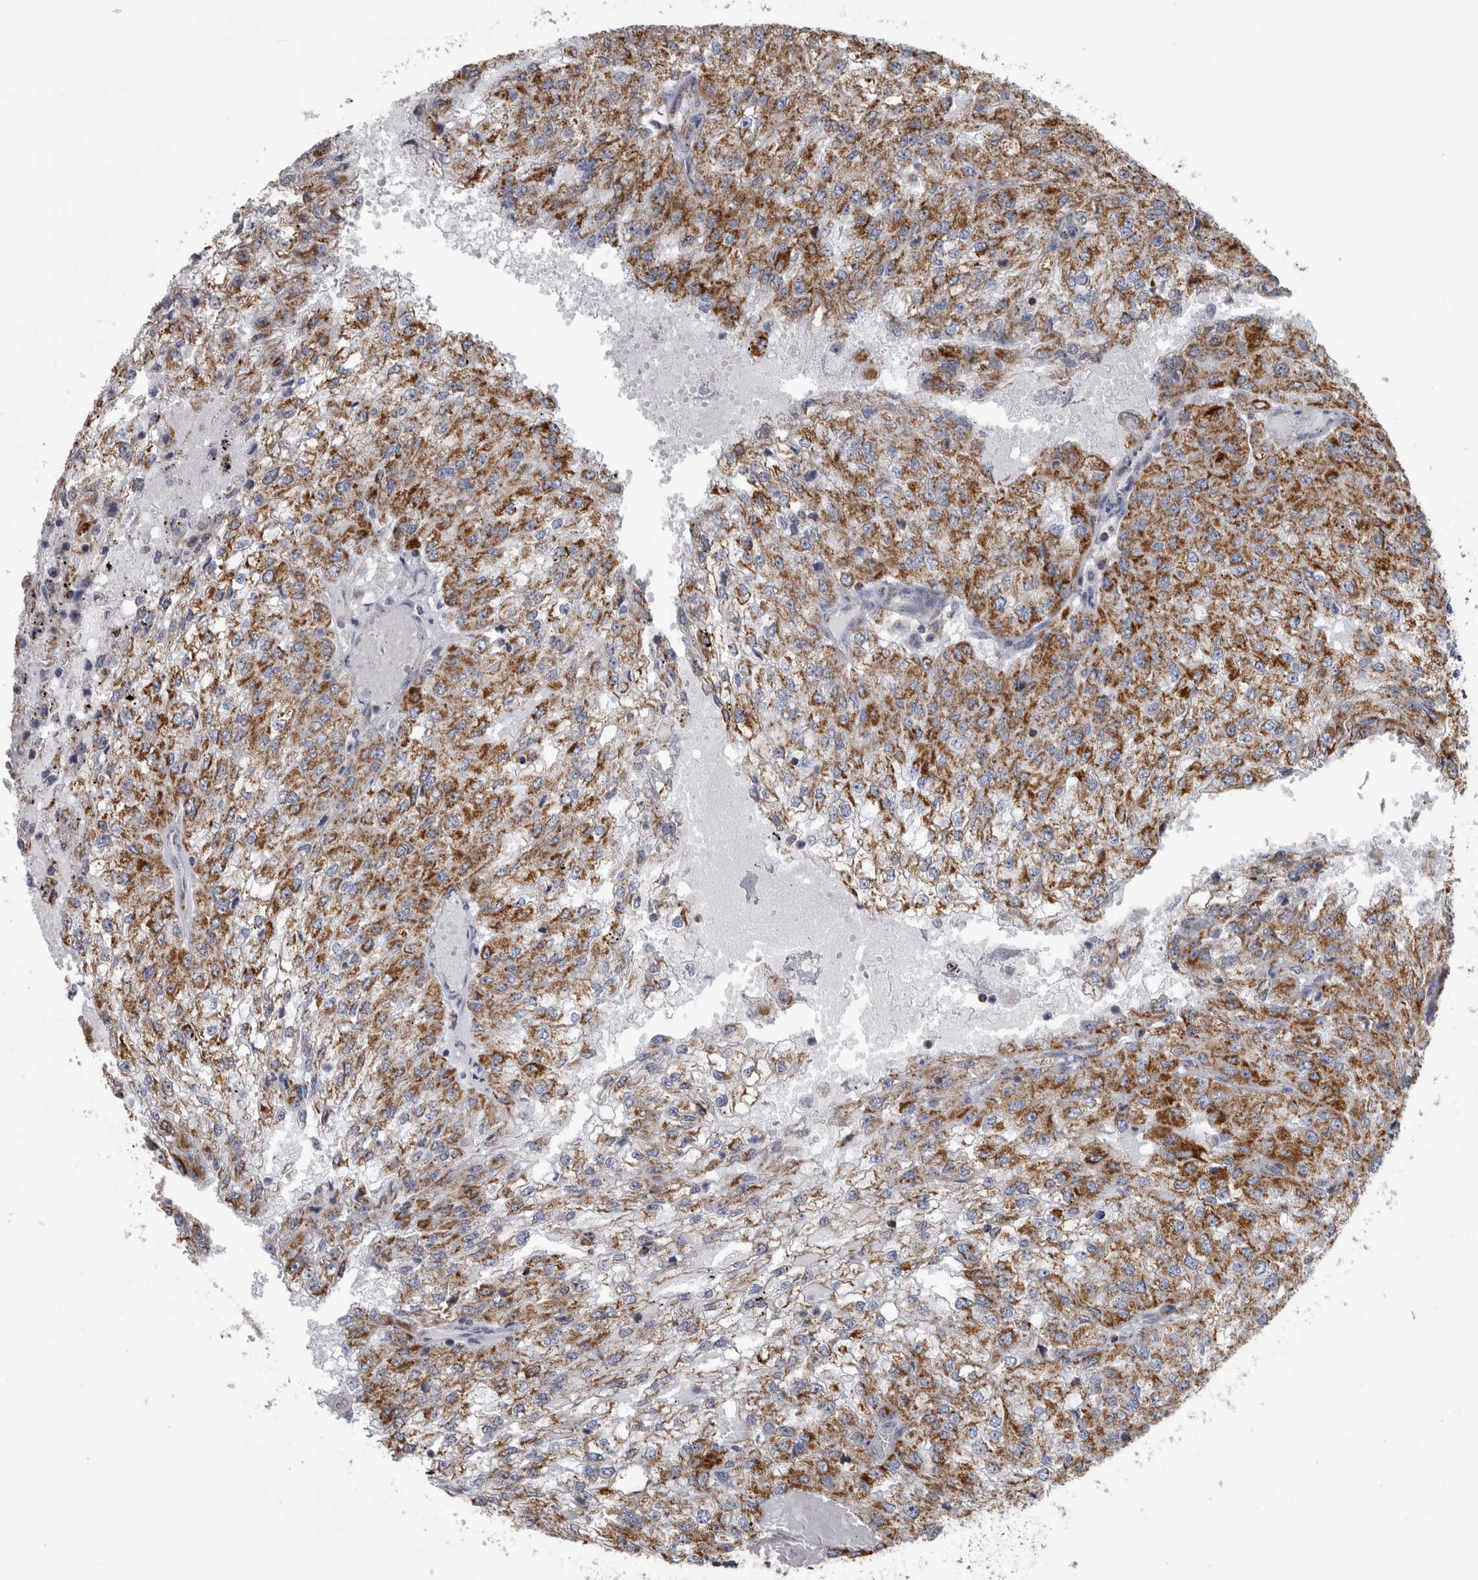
{"staining": {"intensity": "moderate", "quantity": ">75%", "location": "cytoplasmic/membranous"}, "tissue": "renal cancer", "cell_type": "Tumor cells", "image_type": "cancer", "snomed": [{"axis": "morphology", "description": "Adenocarcinoma, NOS"}, {"axis": "topography", "description": "Kidney"}], "caption": "DAB immunohistochemical staining of human renal adenocarcinoma reveals moderate cytoplasmic/membranous protein expression in about >75% of tumor cells.", "gene": "MDH2", "patient": {"sex": "female", "age": 54}}